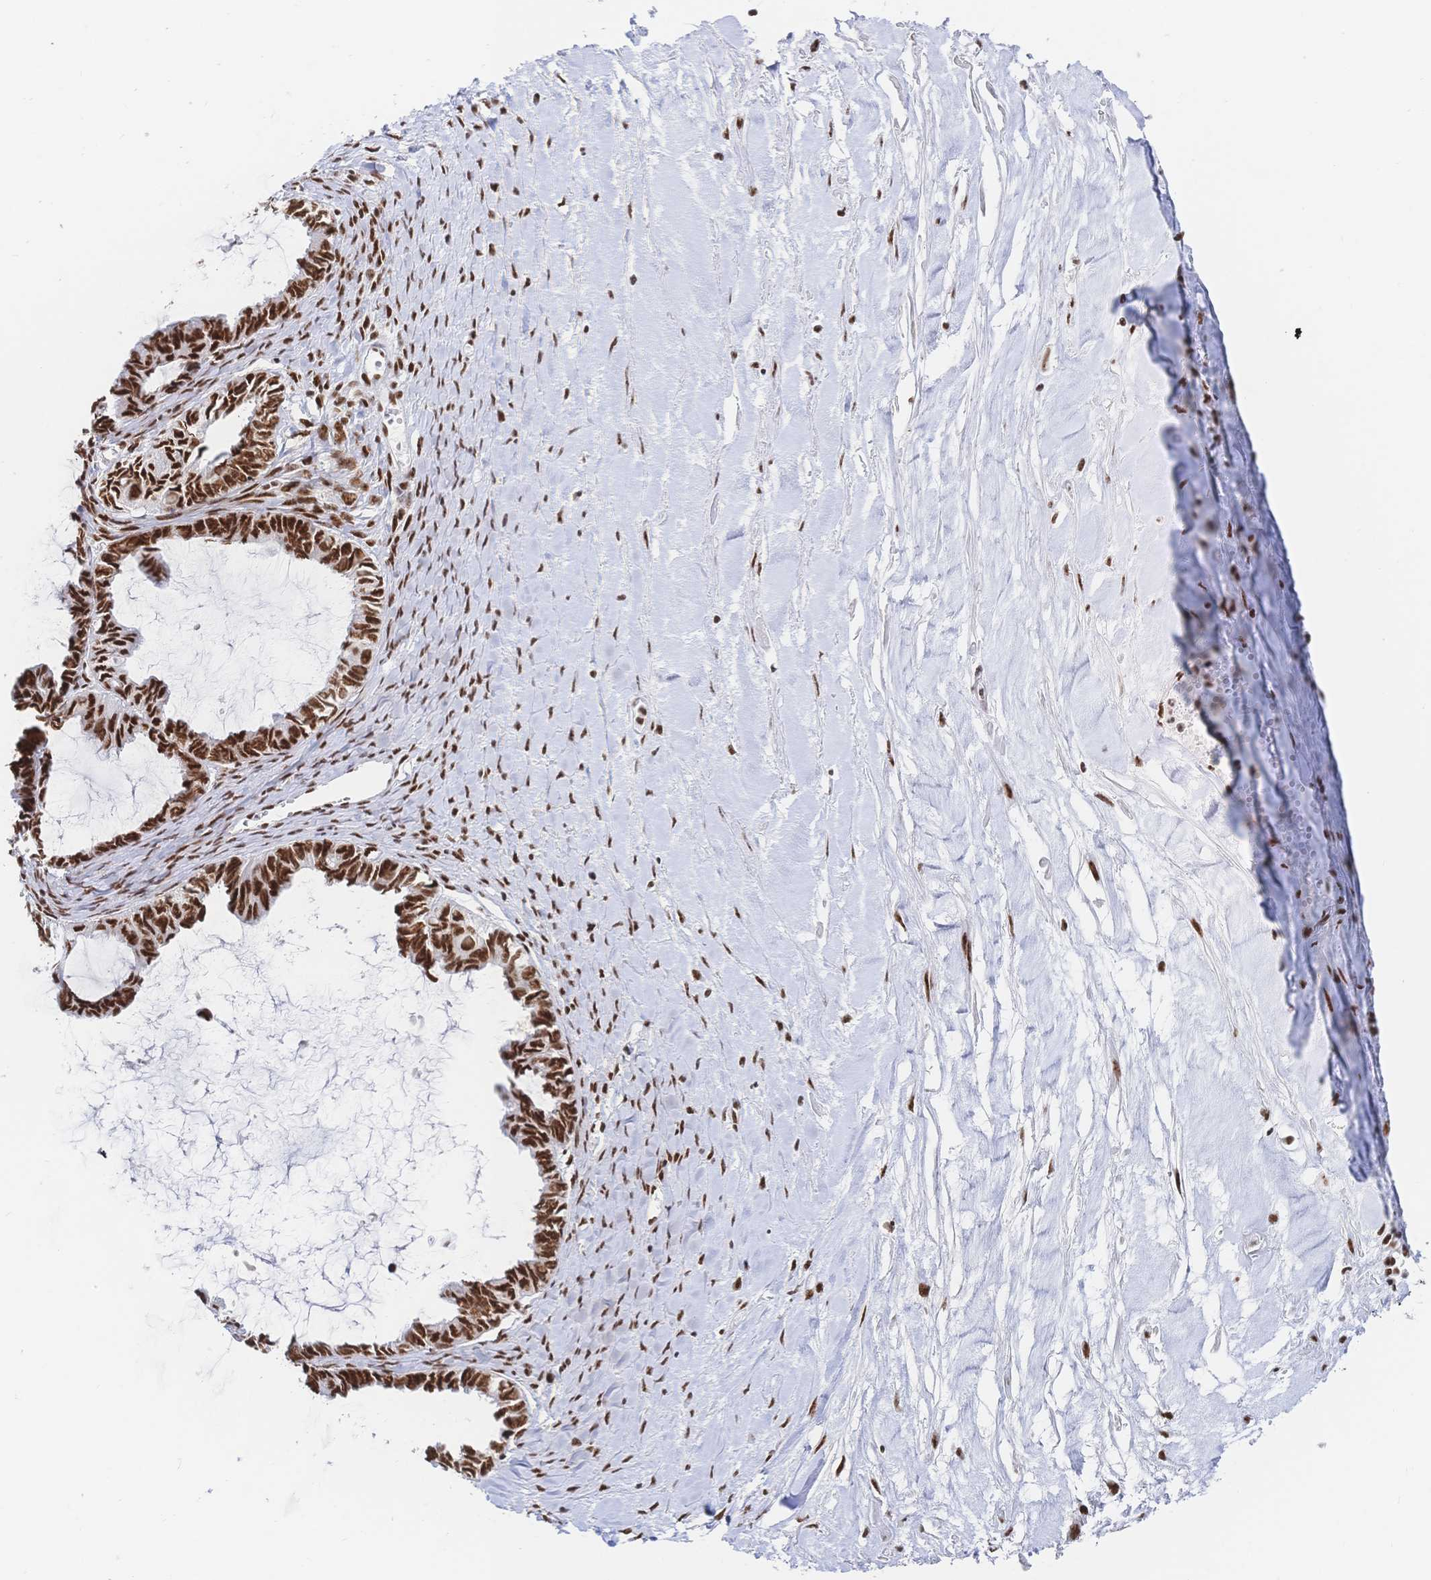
{"staining": {"intensity": "strong", "quantity": ">75%", "location": "nuclear"}, "tissue": "ovarian cancer", "cell_type": "Tumor cells", "image_type": "cancer", "snomed": [{"axis": "morphology", "description": "Cystadenocarcinoma, mucinous, NOS"}, {"axis": "topography", "description": "Ovary"}], "caption": "An IHC photomicrograph of neoplastic tissue is shown. Protein staining in brown shows strong nuclear positivity in ovarian cancer within tumor cells. Nuclei are stained in blue.", "gene": "SRSF1", "patient": {"sex": "female", "age": 61}}